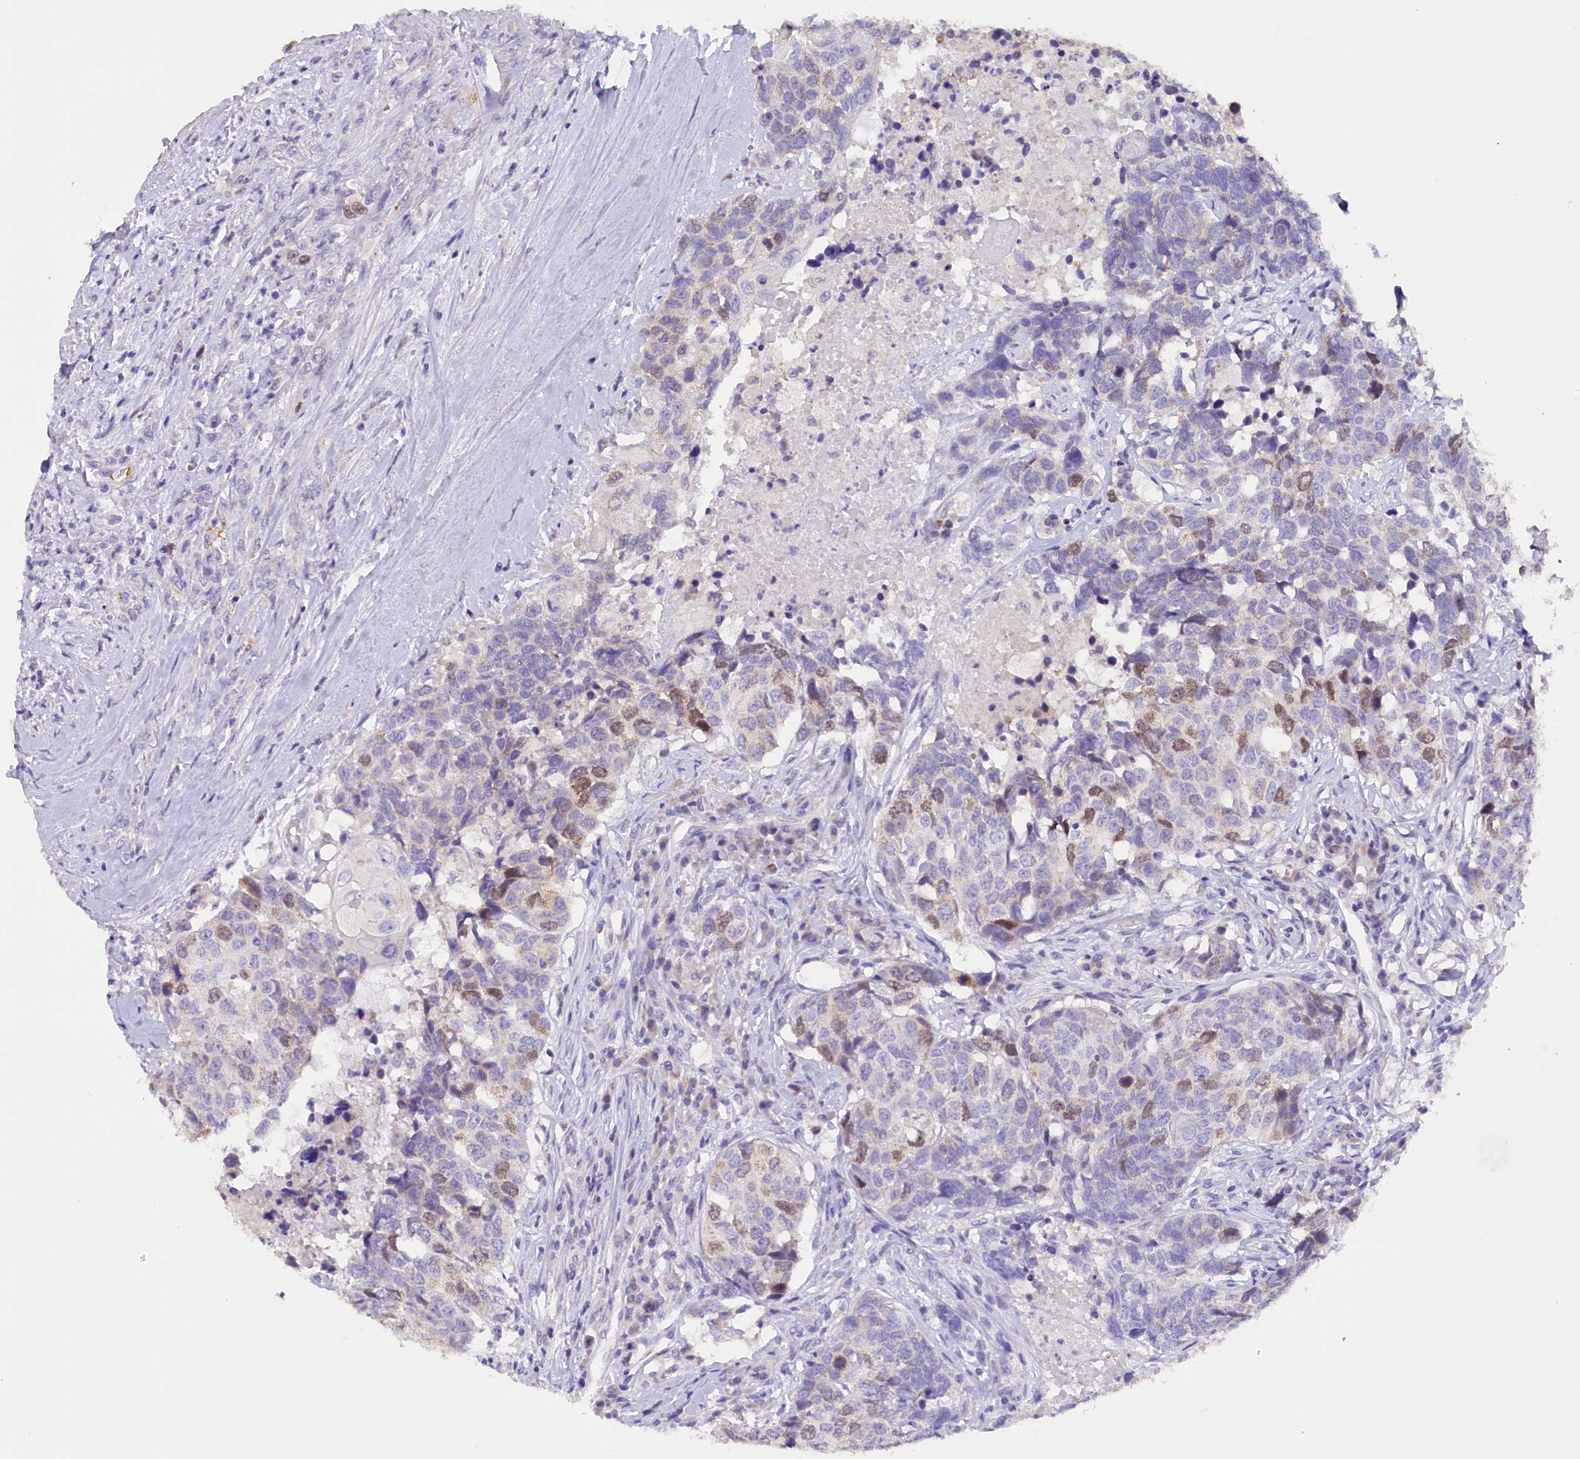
{"staining": {"intensity": "moderate", "quantity": "<25%", "location": "nuclear"}, "tissue": "head and neck cancer", "cell_type": "Tumor cells", "image_type": "cancer", "snomed": [{"axis": "morphology", "description": "Squamous cell carcinoma, NOS"}, {"axis": "topography", "description": "Head-Neck"}], "caption": "Protein expression analysis of human head and neck squamous cell carcinoma reveals moderate nuclear expression in approximately <25% of tumor cells.", "gene": "PKIA", "patient": {"sex": "male", "age": 66}}